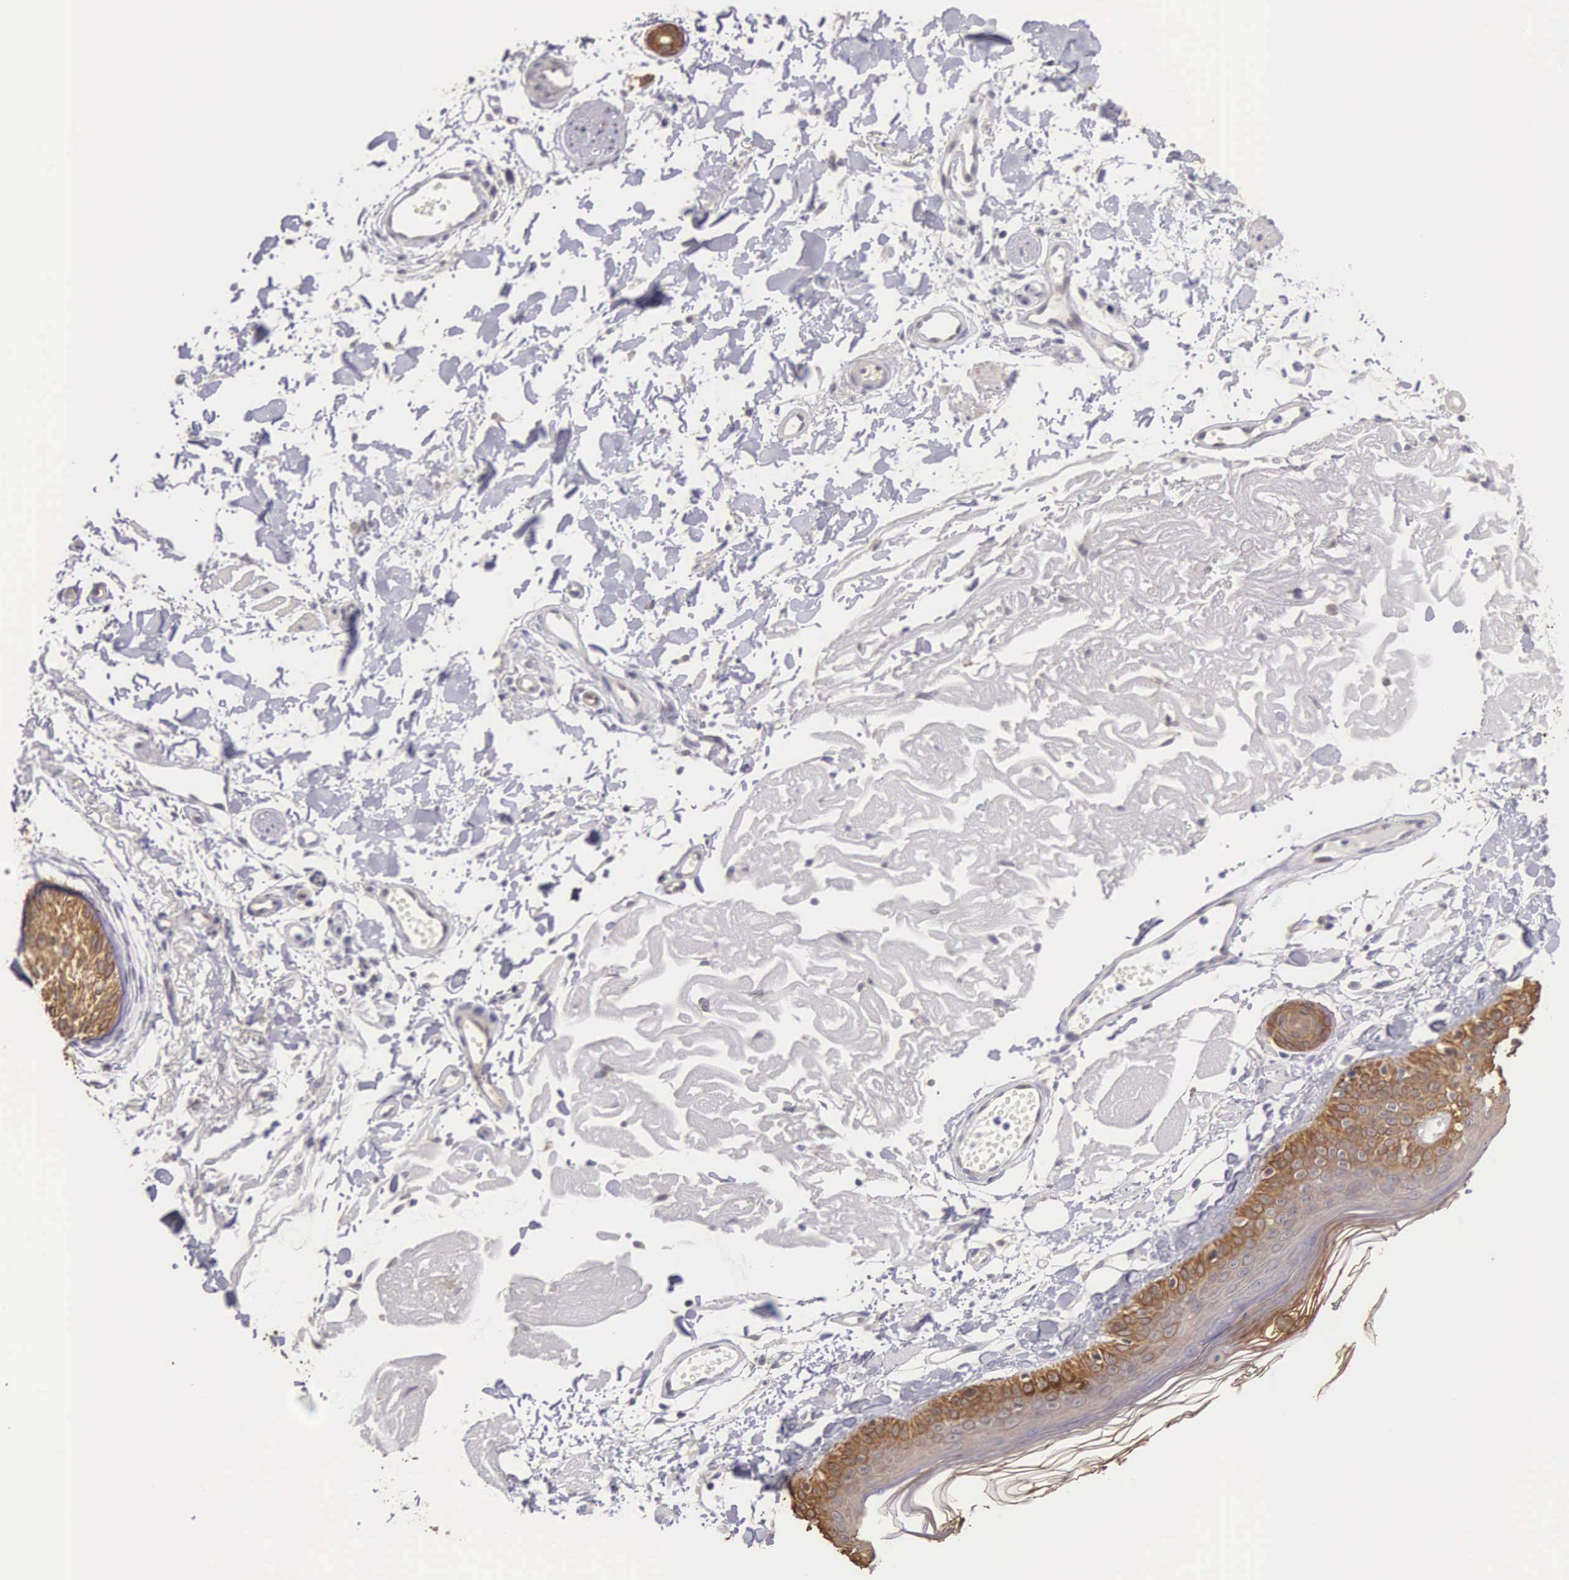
{"staining": {"intensity": "negative", "quantity": "none", "location": "none"}, "tissue": "skin", "cell_type": "Fibroblasts", "image_type": "normal", "snomed": [{"axis": "morphology", "description": "Normal tissue, NOS"}, {"axis": "topography", "description": "Skin"}], "caption": "A high-resolution image shows immunohistochemistry (IHC) staining of unremarkable skin, which displays no significant expression in fibroblasts. Nuclei are stained in blue.", "gene": "PIR", "patient": {"sex": "male", "age": 83}}